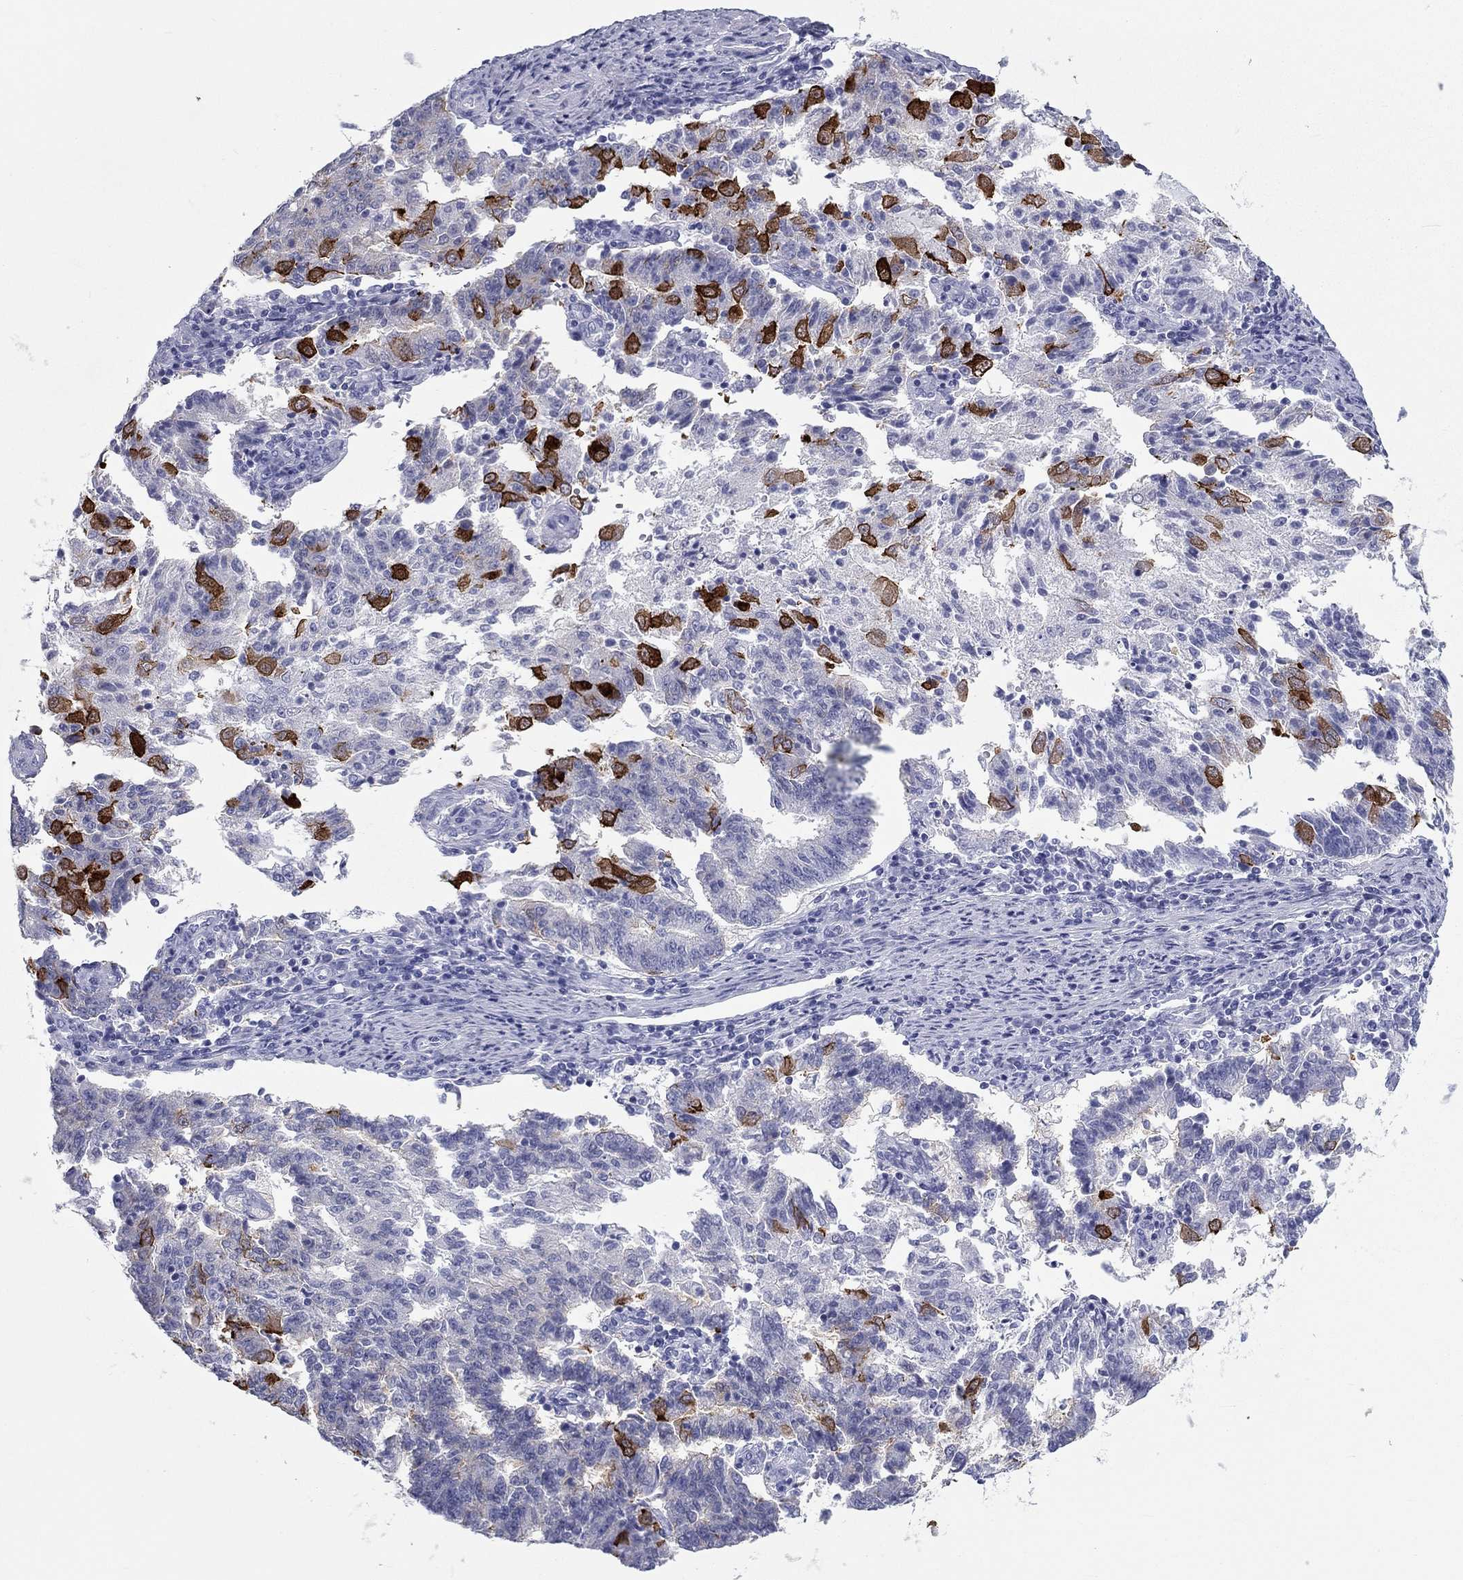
{"staining": {"intensity": "strong", "quantity": "<25%", "location": "cytoplasmic/membranous"}, "tissue": "endometrial cancer", "cell_type": "Tumor cells", "image_type": "cancer", "snomed": [{"axis": "morphology", "description": "Adenocarcinoma, NOS"}, {"axis": "topography", "description": "Endometrium"}], "caption": "This is an image of IHC staining of endometrial adenocarcinoma, which shows strong staining in the cytoplasmic/membranous of tumor cells.", "gene": "DNALI1", "patient": {"sex": "female", "age": 82}}